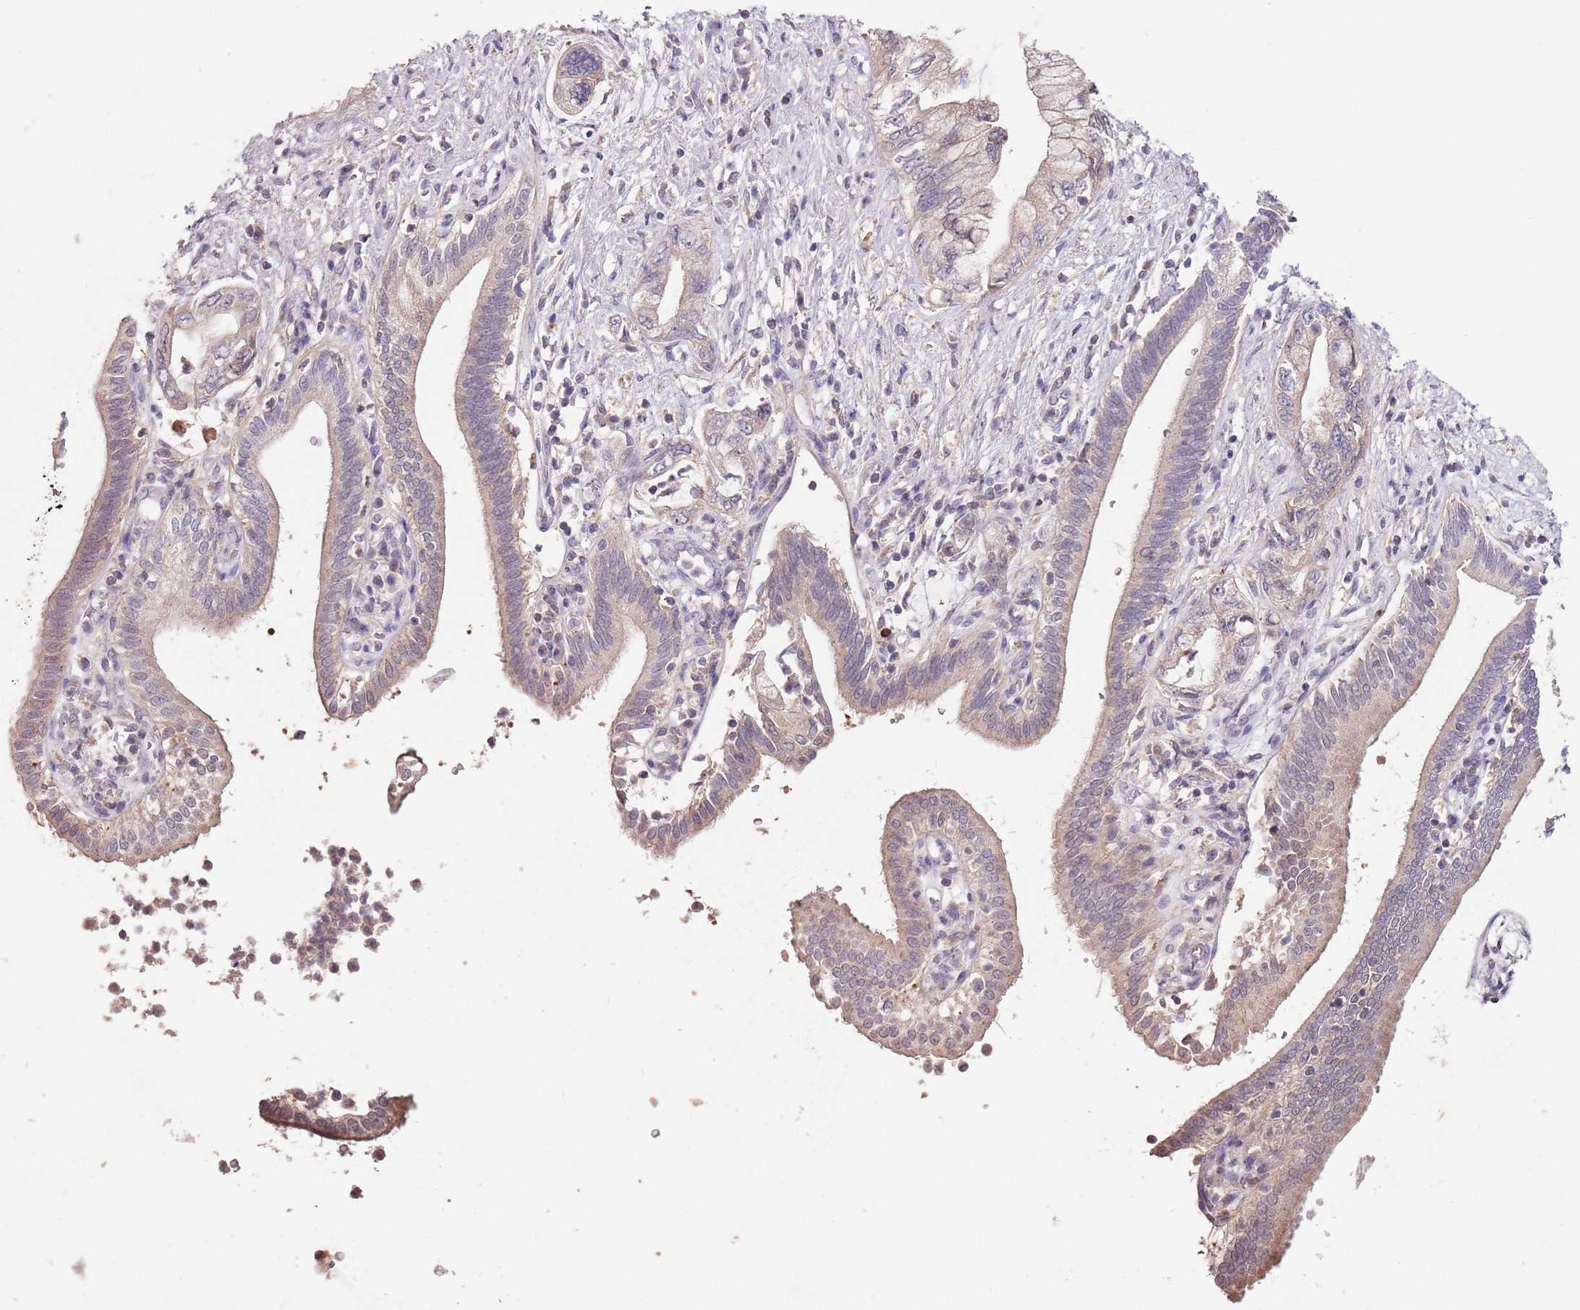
{"staining": {"intensity": "weak", "quantity": "25%-75%", "location": "cytoplasmic/membranous"}, "tissue": "pancreatic cancer", "cell_type": "Tumor cells", "image_type": "cancer", "snomed": [{"axis": "morphology", "description": "Adenocarcinoma, NOS"}, {"axis": "topography", "description": "Pancreas"}], "caption": "DAB immunohistochemical staining of human pancreatic adenocarcinoma demonstrates weak cytoplasmic/membranous protein positivity in about 25%-75% of tumor cells.", "gene": "NRDE2", "patient": {"sex": "female", "age": 73}}